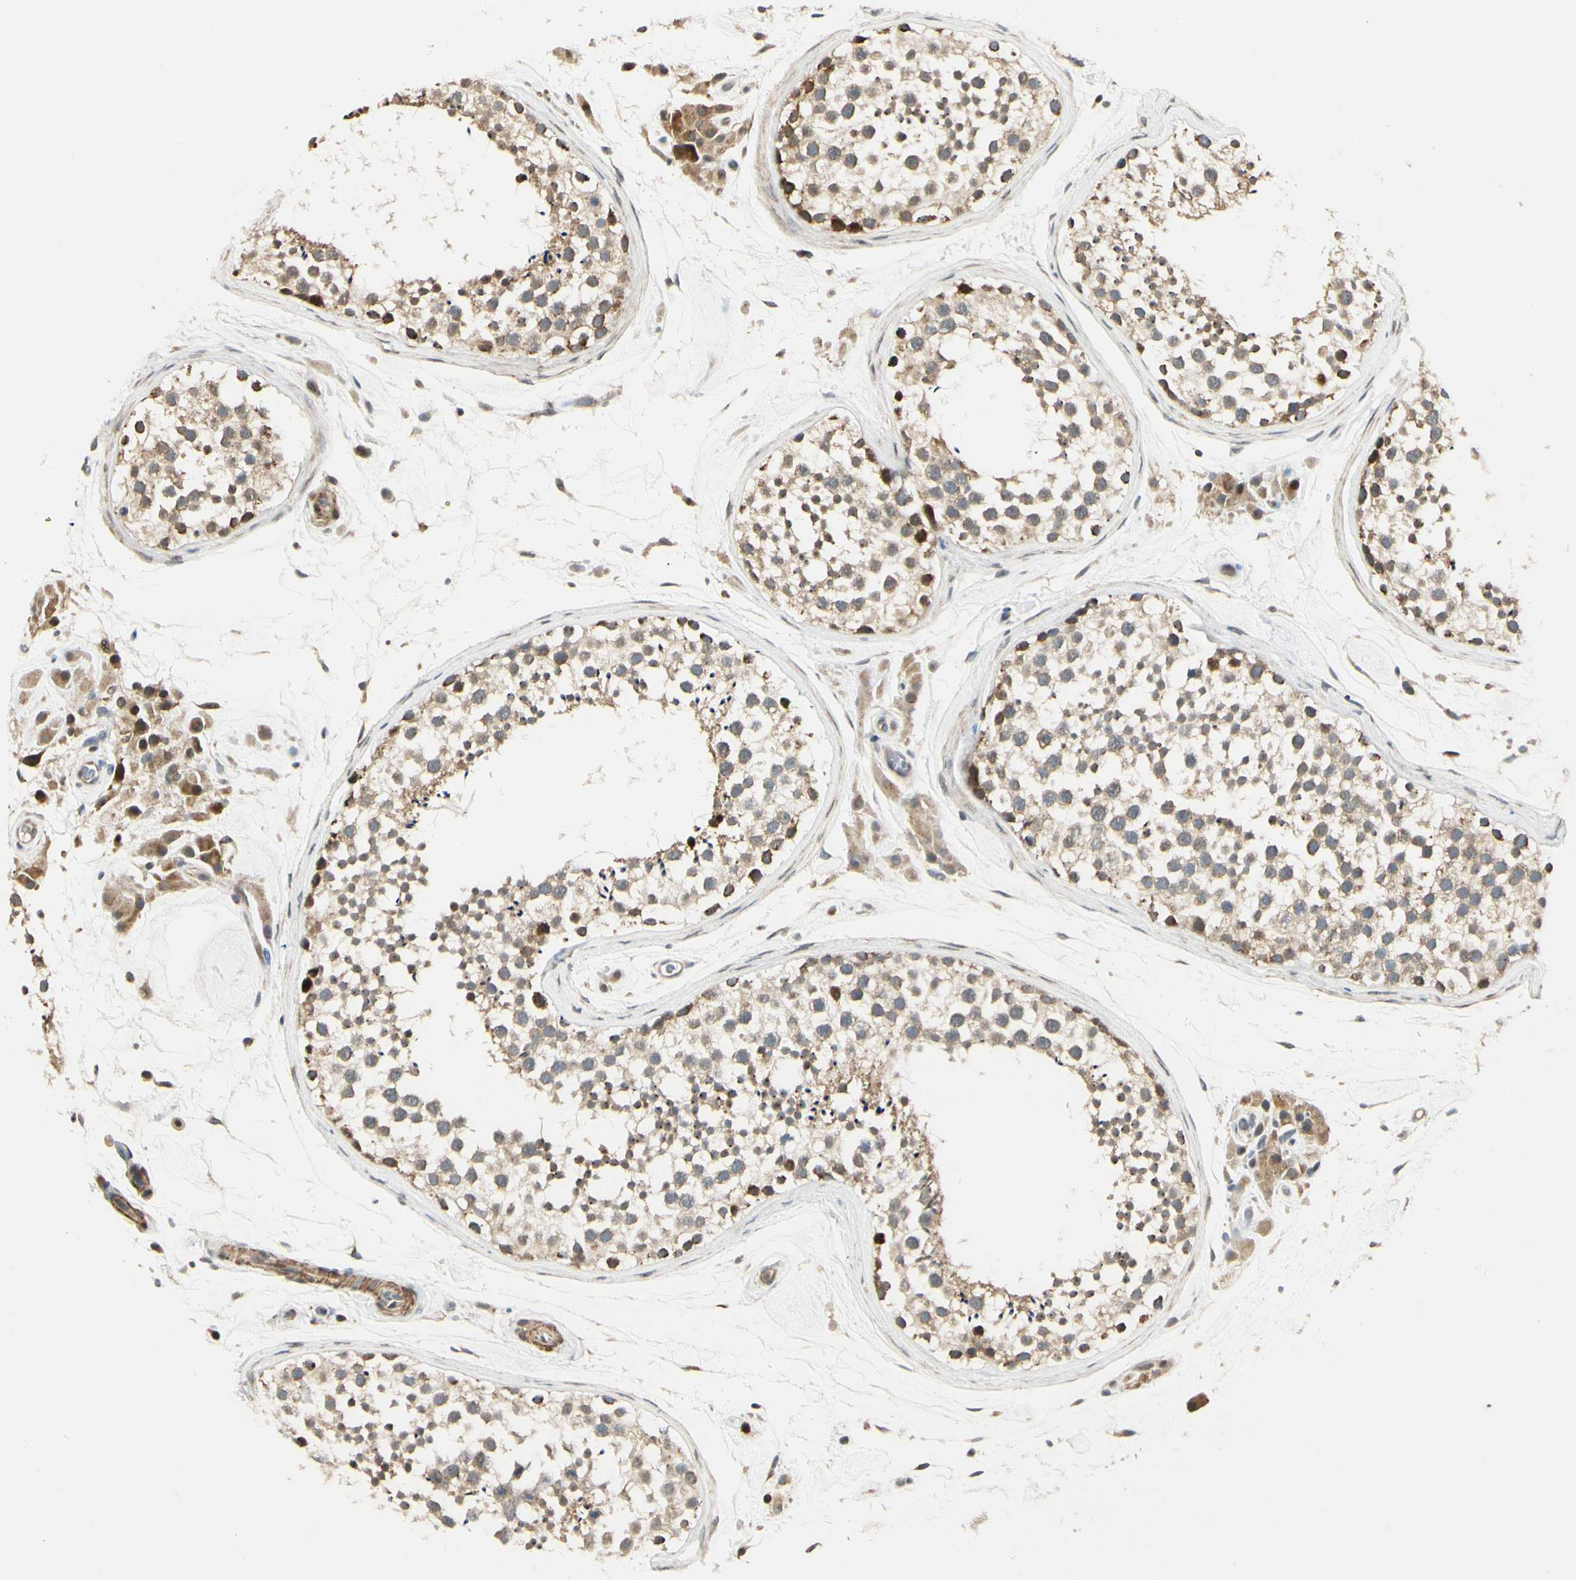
{"staining": {"intensity": "moderate", "quantity": ">75%", "location": "cytoplasmic/membranous"}, "tissue": "testis", "cell_type": "Cells in seminiferous ducts", "image_type": "normal", "snomed": [{"axis": "morphology", "description": "Normal tissue, NOS"}, {"axis": "topography", "description": "Testis"}], "caption": "The image shows a brown stain indicating the presence of a protein in the cytoplasmic/membranous of cells in seminiferous ducts in testis. The protein of interest is shown in brown color, while the nuclei are stained blue.", "gene": "P4HA3", "patient": {"sex": "male", "age": 46}}